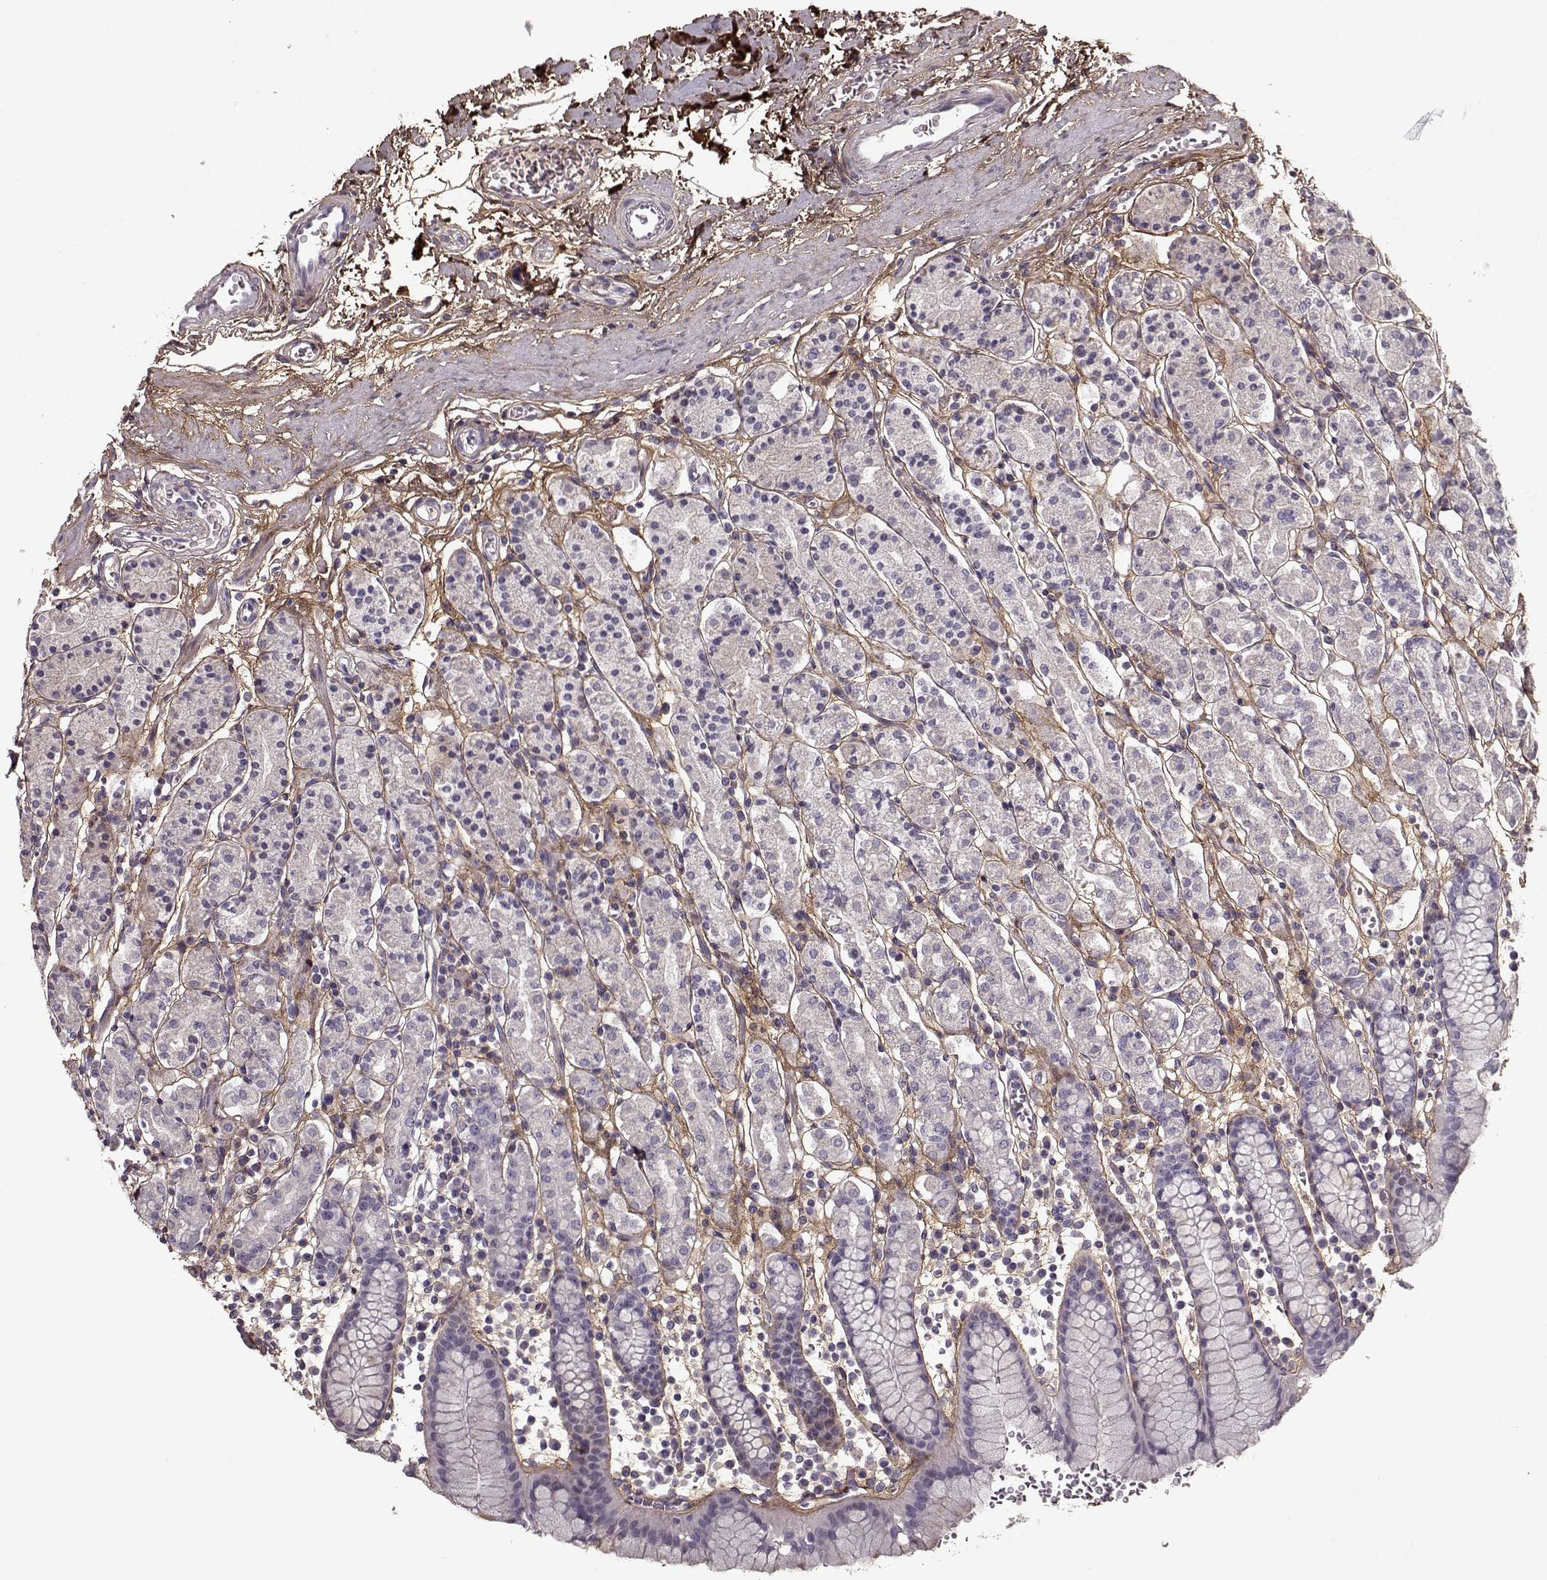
{"staining": {"intensity": "negative", "quantity": "none", "location": "none"}, "tissue": "stomach", "cell_type": "Glandular cells", "image_type": "normal", "snomed": [{"axis": "morphology", "description": "Normal tissue, NOS"}, {"axis": "topography", "description": "Stomach, upper"}, {"axis": "topography", "description": "Stomach"}], "caption": "Normal stomach was stained to show a protein in brown. There is no significant staining in glandular cells.", "gene": "LUM", "patient": {"sex": "male", "age": 62}}